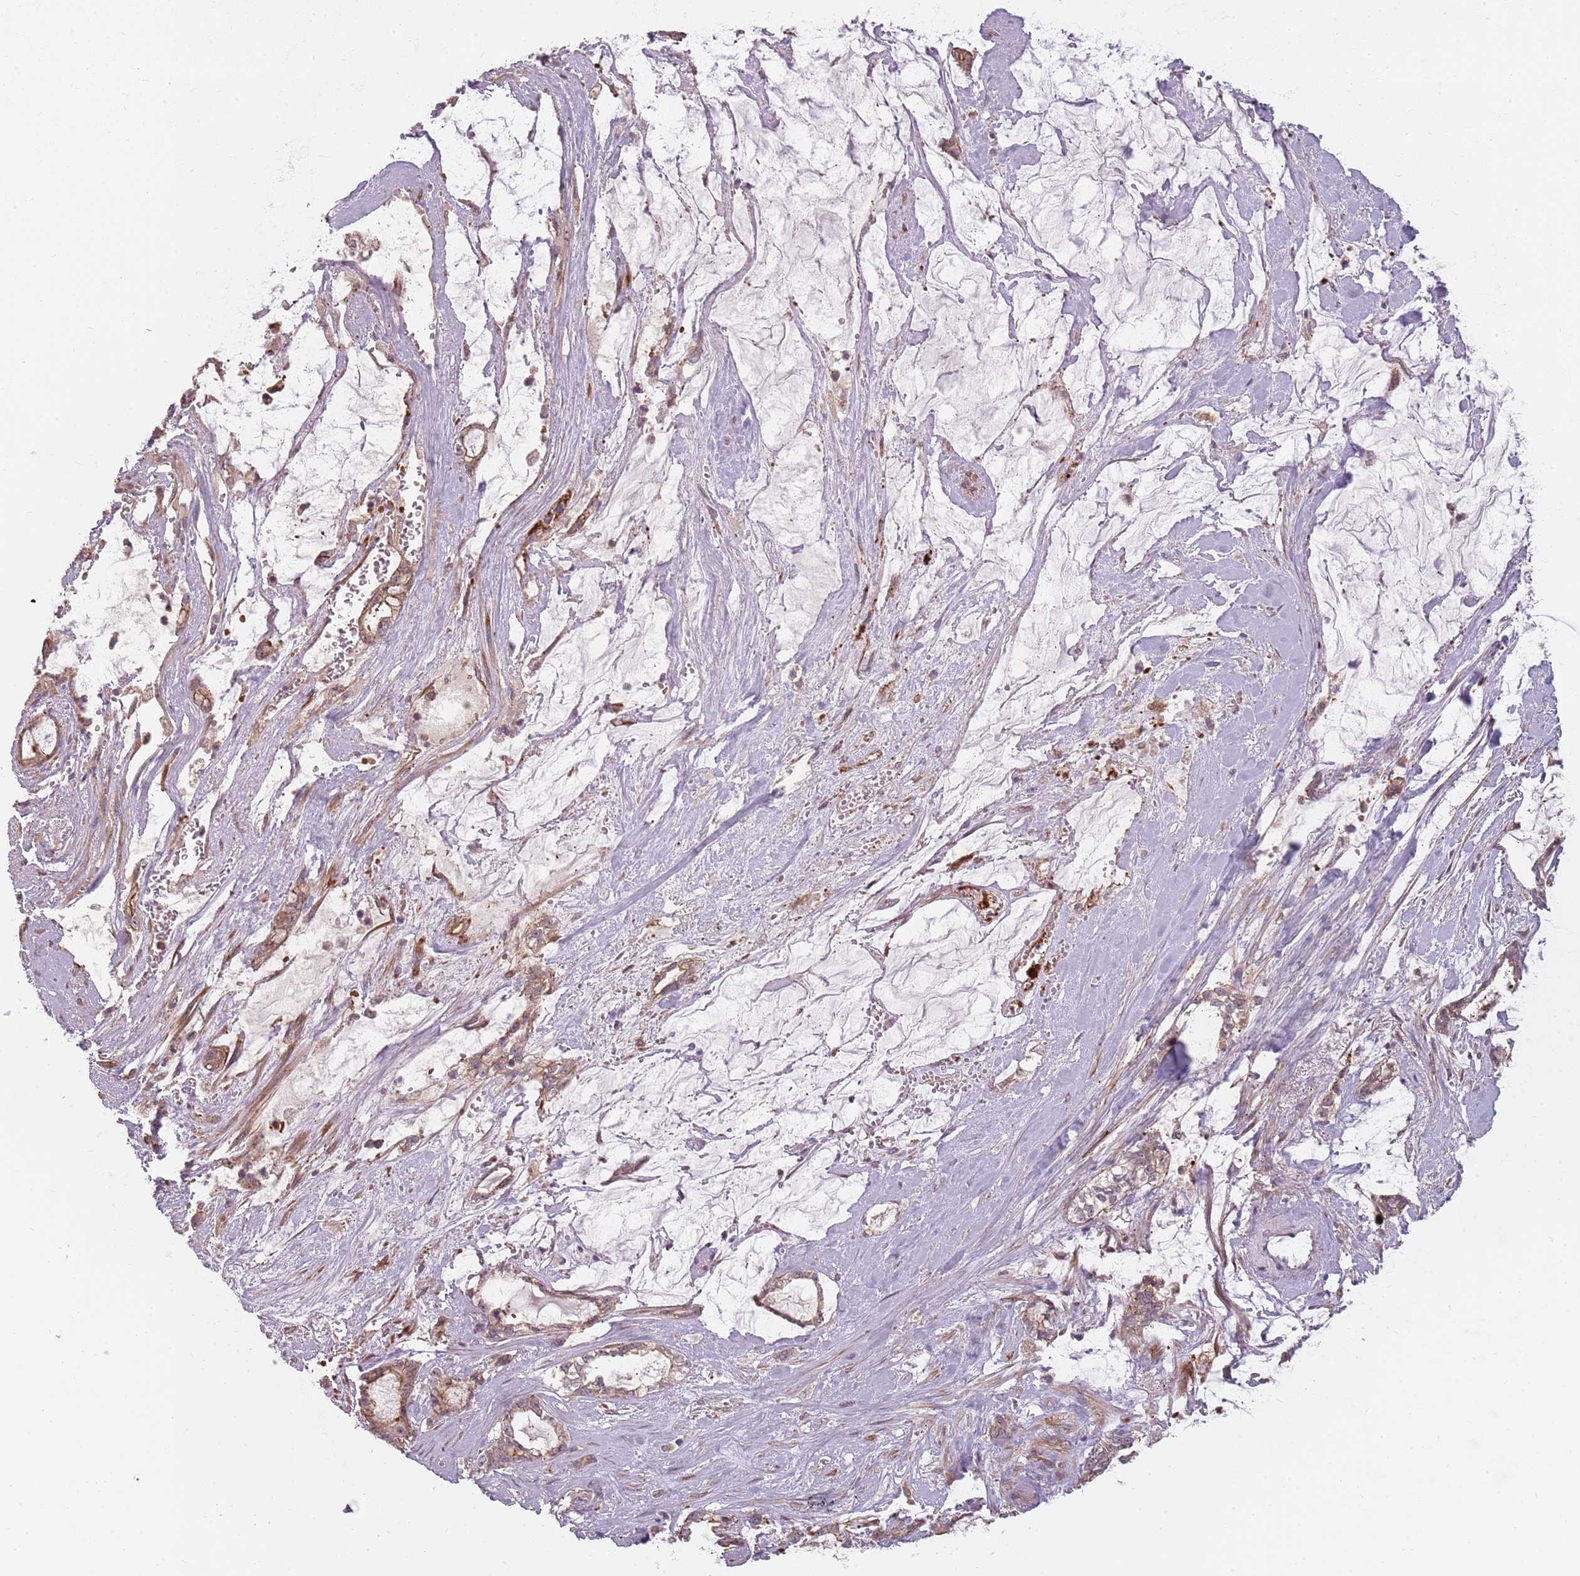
{"staining": {"intensity": "weak", "quantity": "25%-75%", "location": "cytoplasmic/membranous"}, "tissue": "pancreatic cancer", "cell_type": "Tumor cells", "image_type": "cancer", "snomed": [{"axis": "morphology", "description": "Adenocarcinoma, NOS"}, {"axis": "topography", "description": "Pancreas"}], "caption": "This micrograph demonstrates immunohistochemistry (IHC) staining of human pancreatic adenocarcinoma, with low weak cytoplasmic/membranous positivity in approximately 25%-75% of tumor cells.", "gene": "PPP1R14C", "patient": {"sex": "female", "age": 73}}